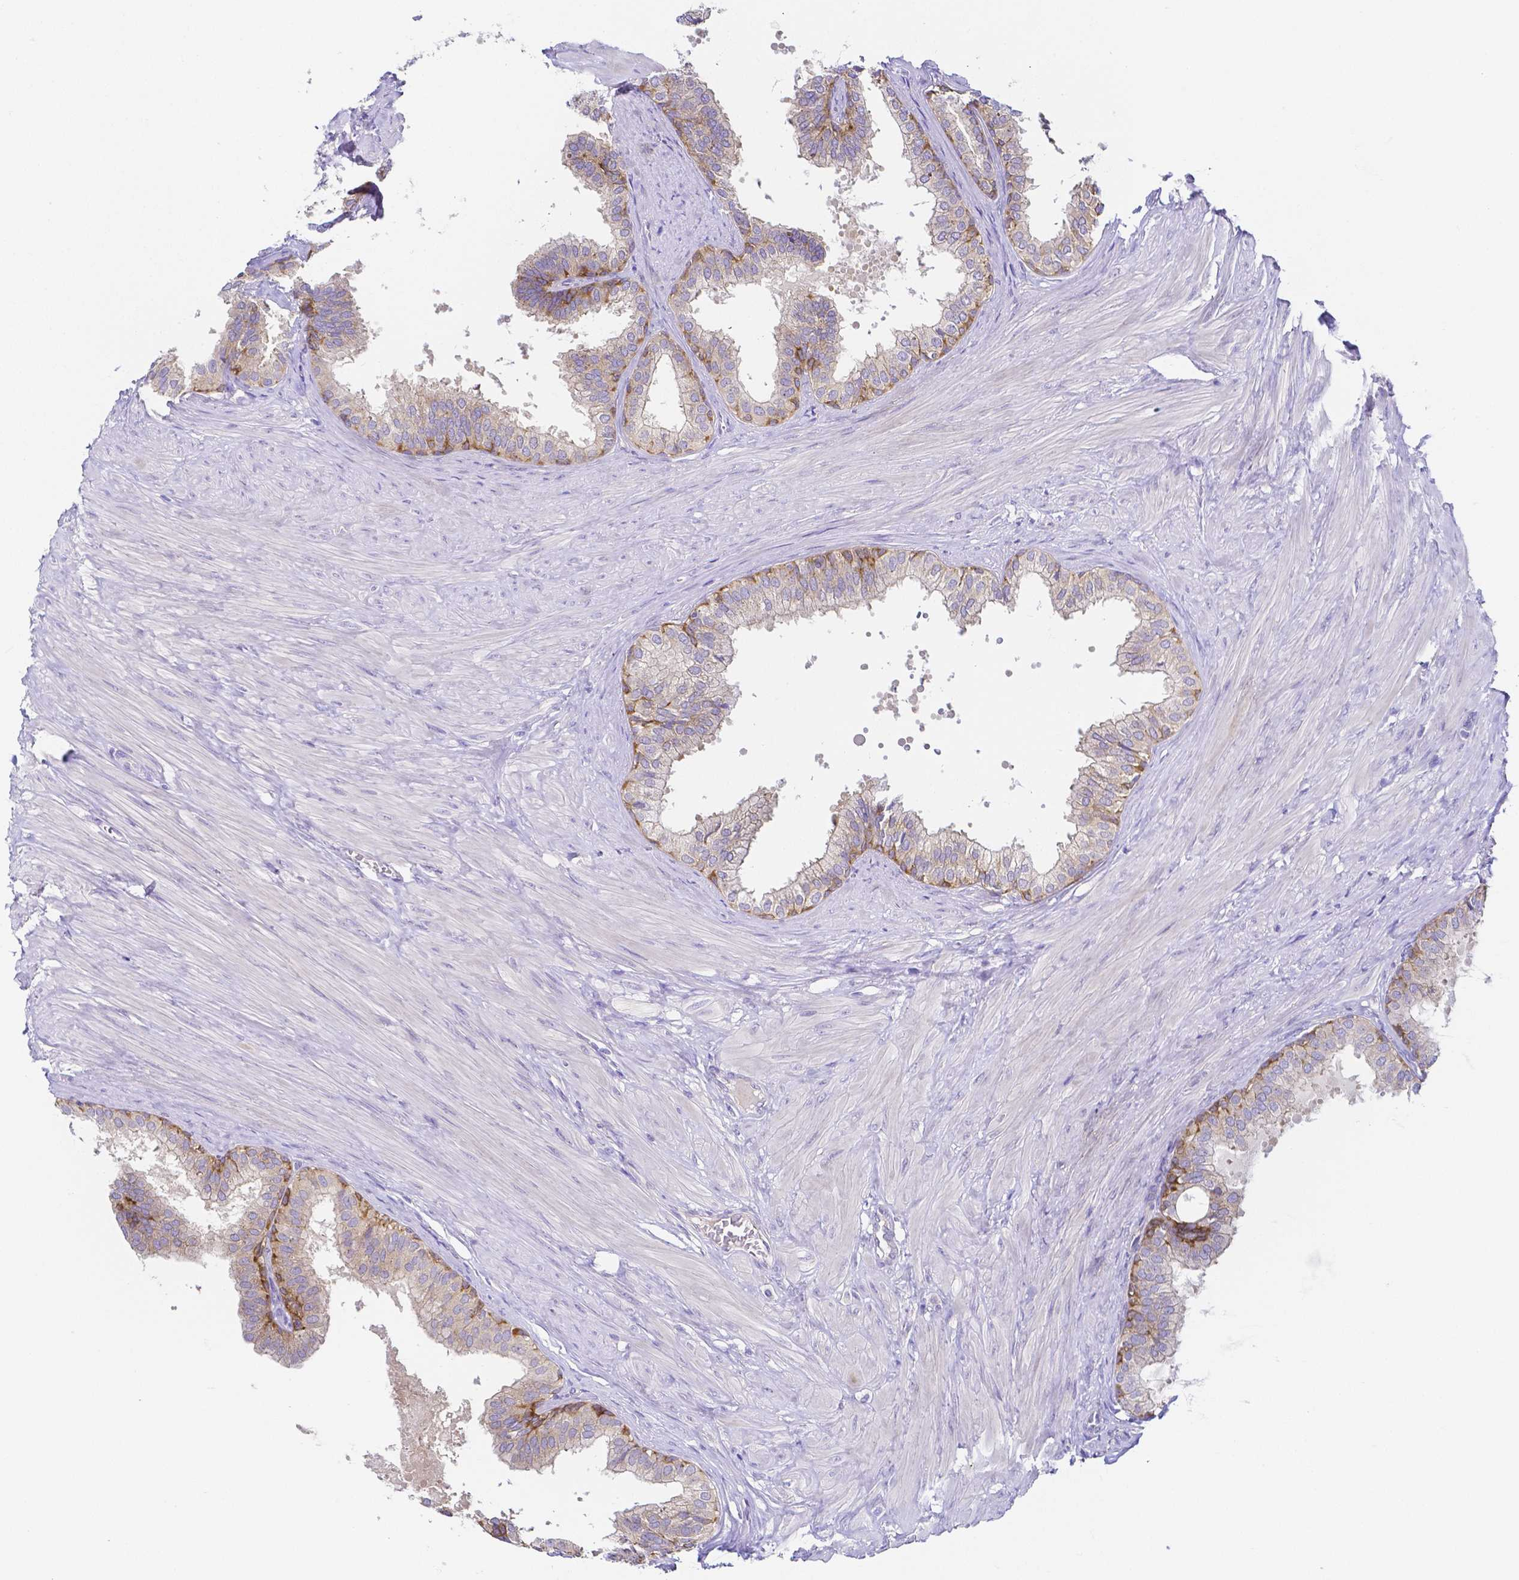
{"staining": {"intensity": "moderate", "quantity": "25%-75%", "location": "cytoplasmic/membranous"}, "tissue": "prostate", "cell_type": "Glandular cells", "image_type": "normal", "snomed": [{"axis": "morphology", "description": "Normal tissue, NOS"}, {"axis": "topography", "description": "Prostate"}, {"axis": "topography", "description": "Peripheral nerve tissue"}], "caption": "IHC (DAB (3,3'-diaminobenzidine)) staining of benign prostate shows moderate cytoplasmic/membranous protein staining in about 25%-75% of glandular cells.", "gene": "PKP3", "patient": {"sex": "male", "age": 55}}